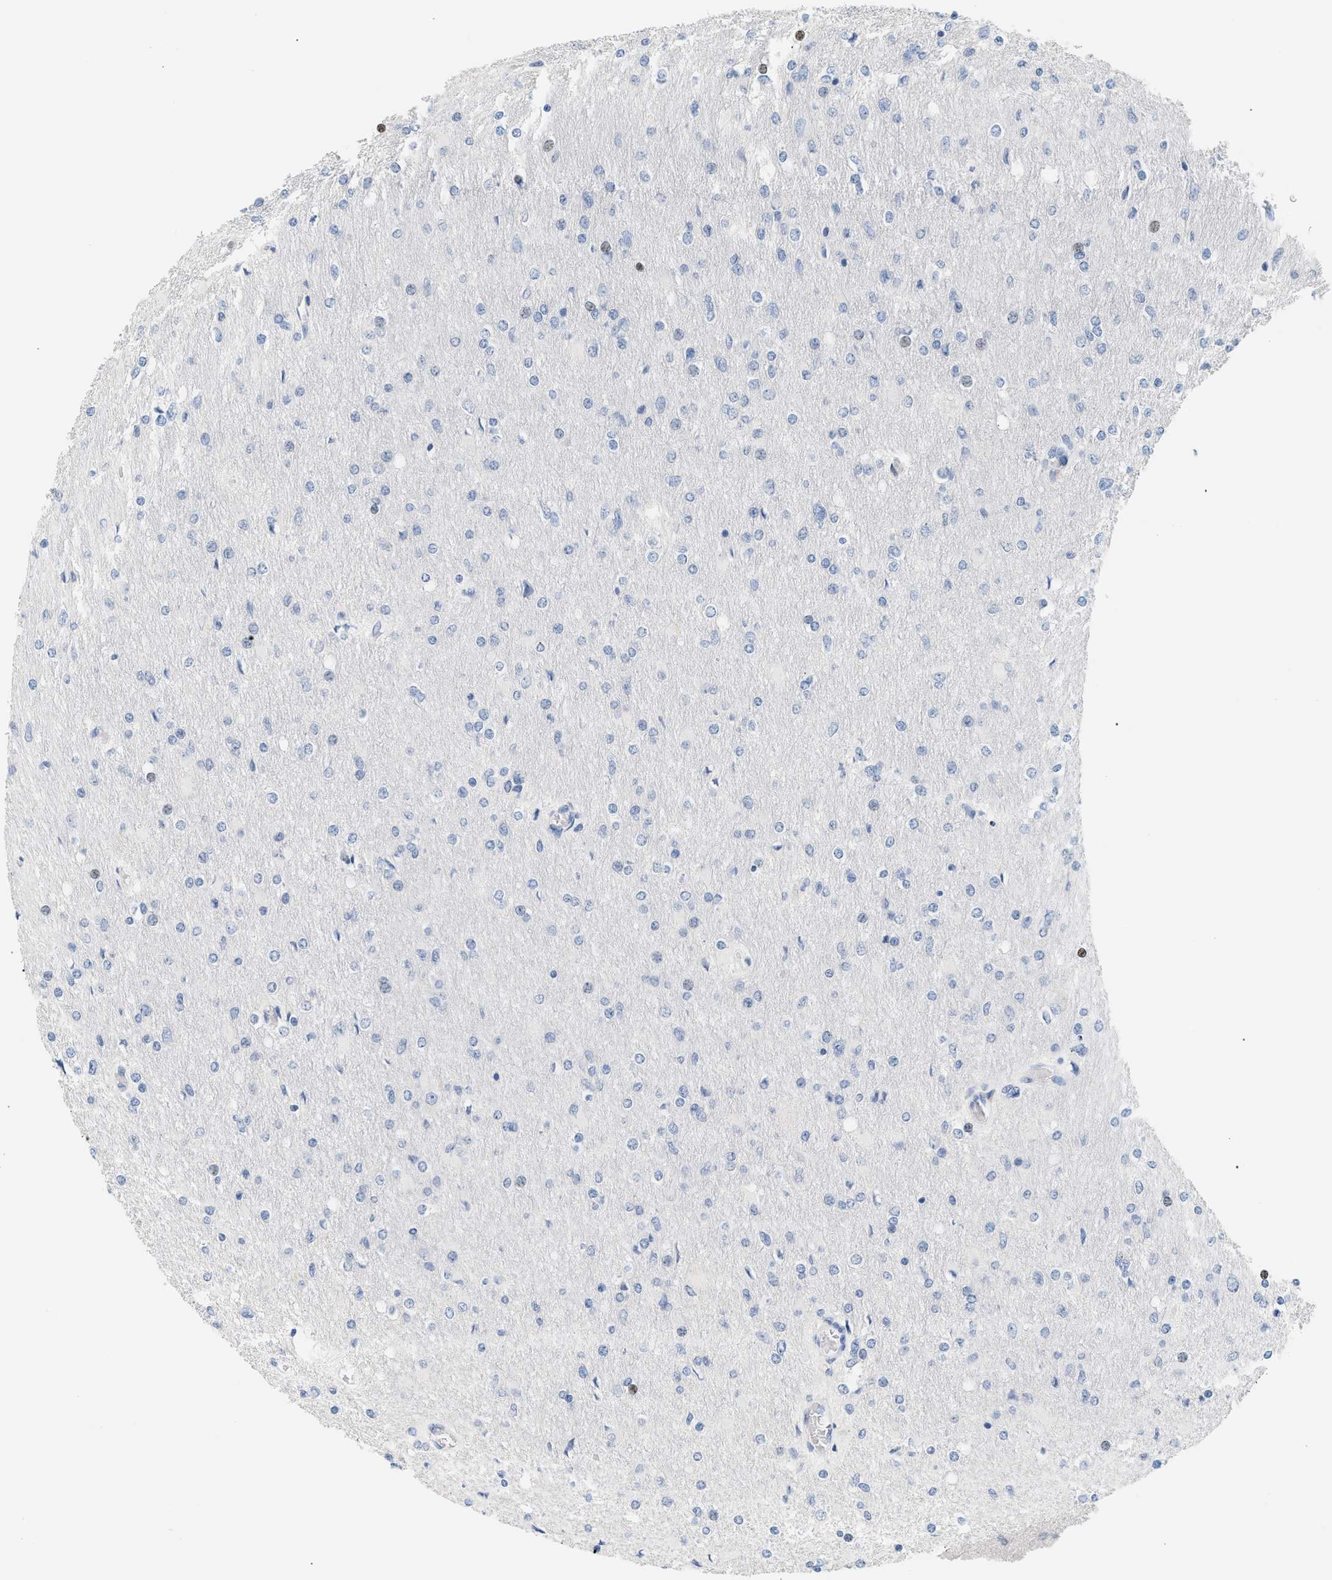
{"staining": {"intensity": "negative", "quantity": "none", "location": "none"}, "tissue": "glioma", "cell_type": "Tumor cells", "image_type": "cancer", "snomed": [{"axis": "morphology", "description": "Glioma, malignant, High grade"}, {"axis": "topography", "description": "Cerebral cortex"}], "caption": "There is no significant expression in tumor cells of glioma.", "gene": "CFH", "patient": {"sex": "female", "age": 36}}